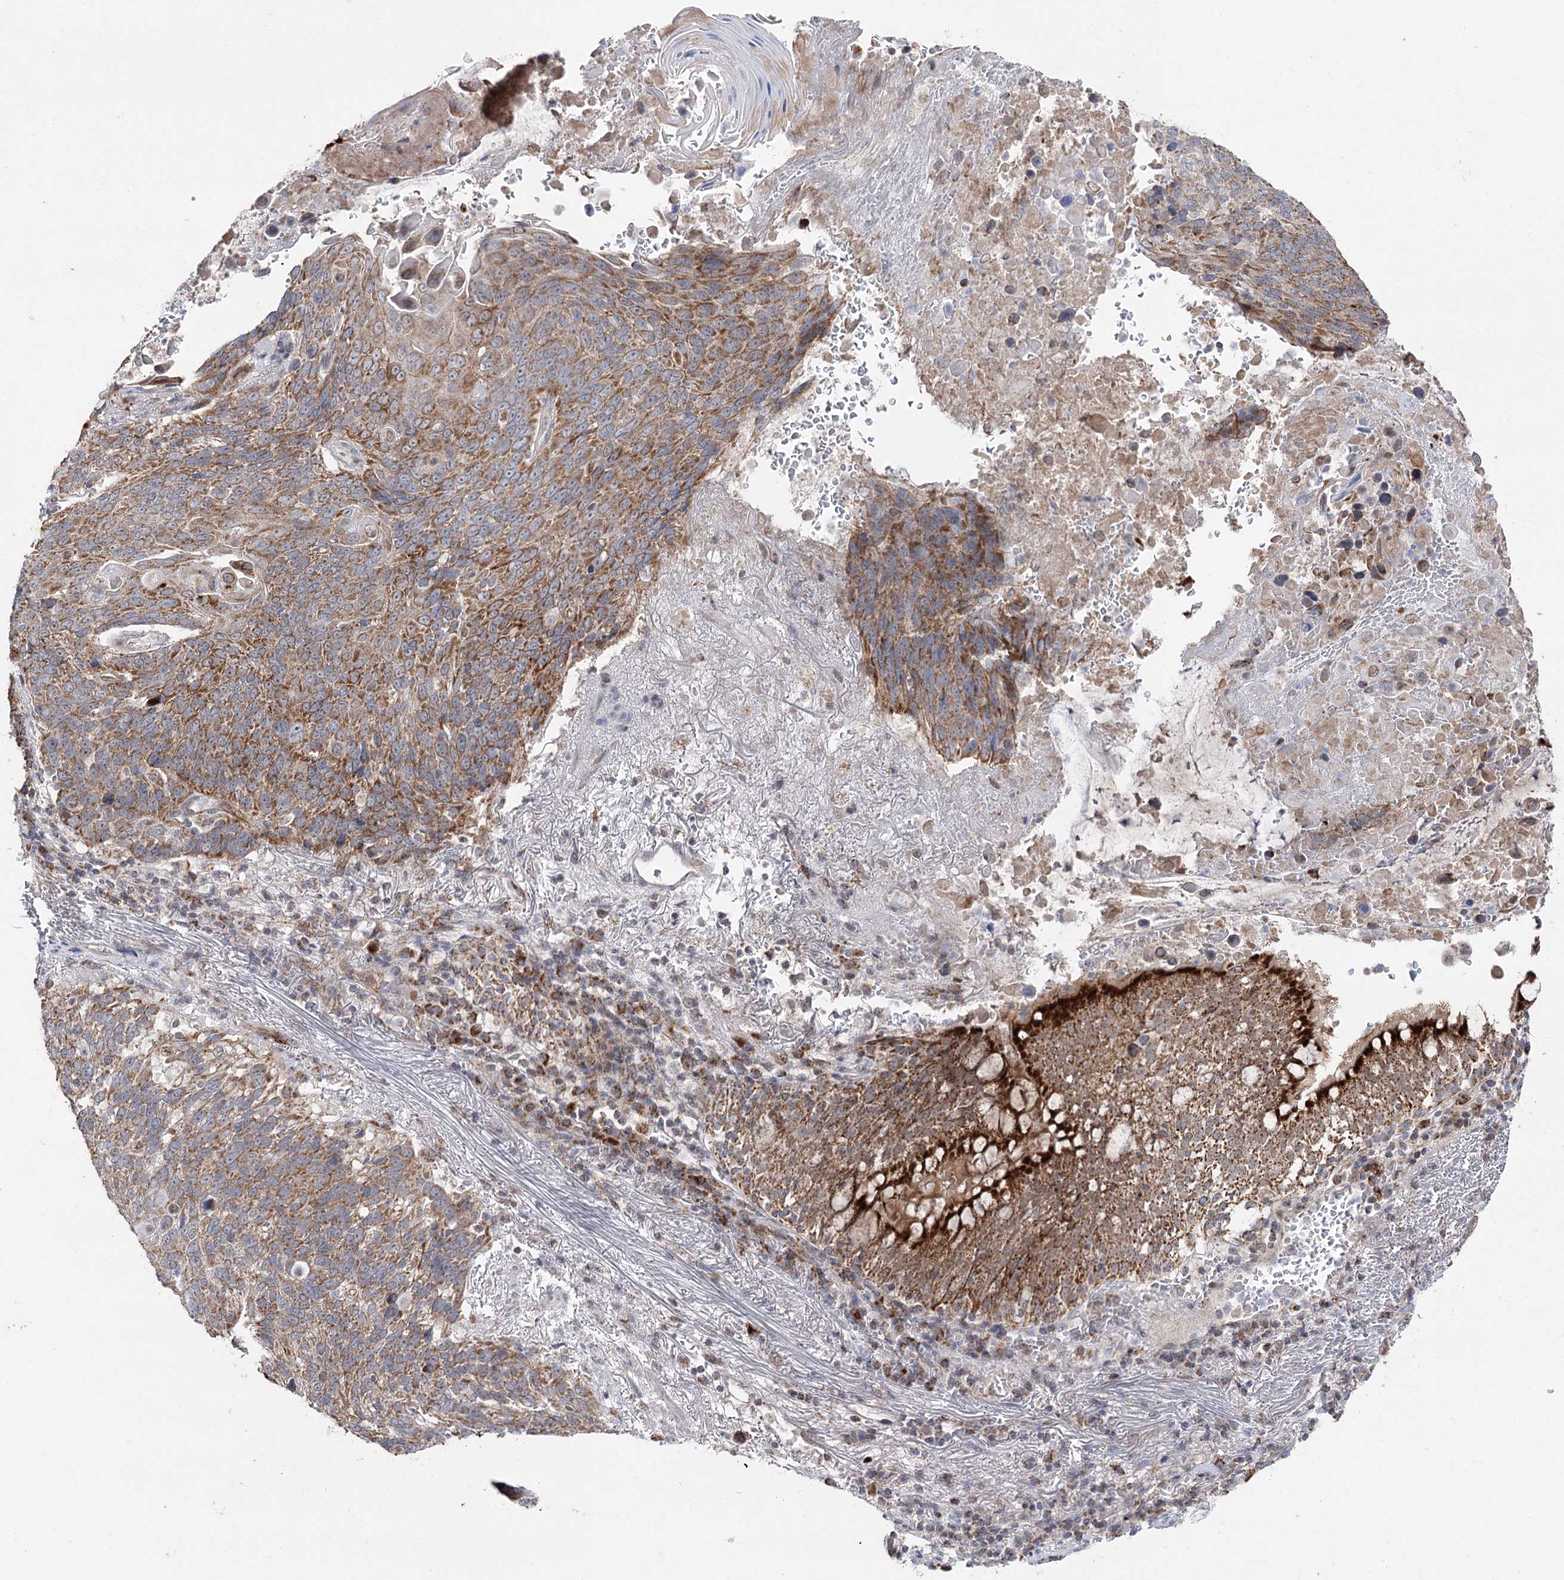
{"staining": {"intensity": "moderate", "quantity": ">75%", "location": "cytoplasmic/membranous"}, "tissue": "lung cancer", "cell_type": "Tumor cells", "image_type": "cancer", "snomed": [{"axis": "morphology", "description": "Squamous cell carcinoma, NOS"}, {"axis": "topography", "description": "Lung"}], "caption": "Lung squamous cell carcinoma stained with immunohistochemistry (IHC) exhibits moderate cytoplasmic/membranous expression in approximately >75% of tumor cells.", "gene": "CBR4", "patient": {"sex": "male", "age": 66}}